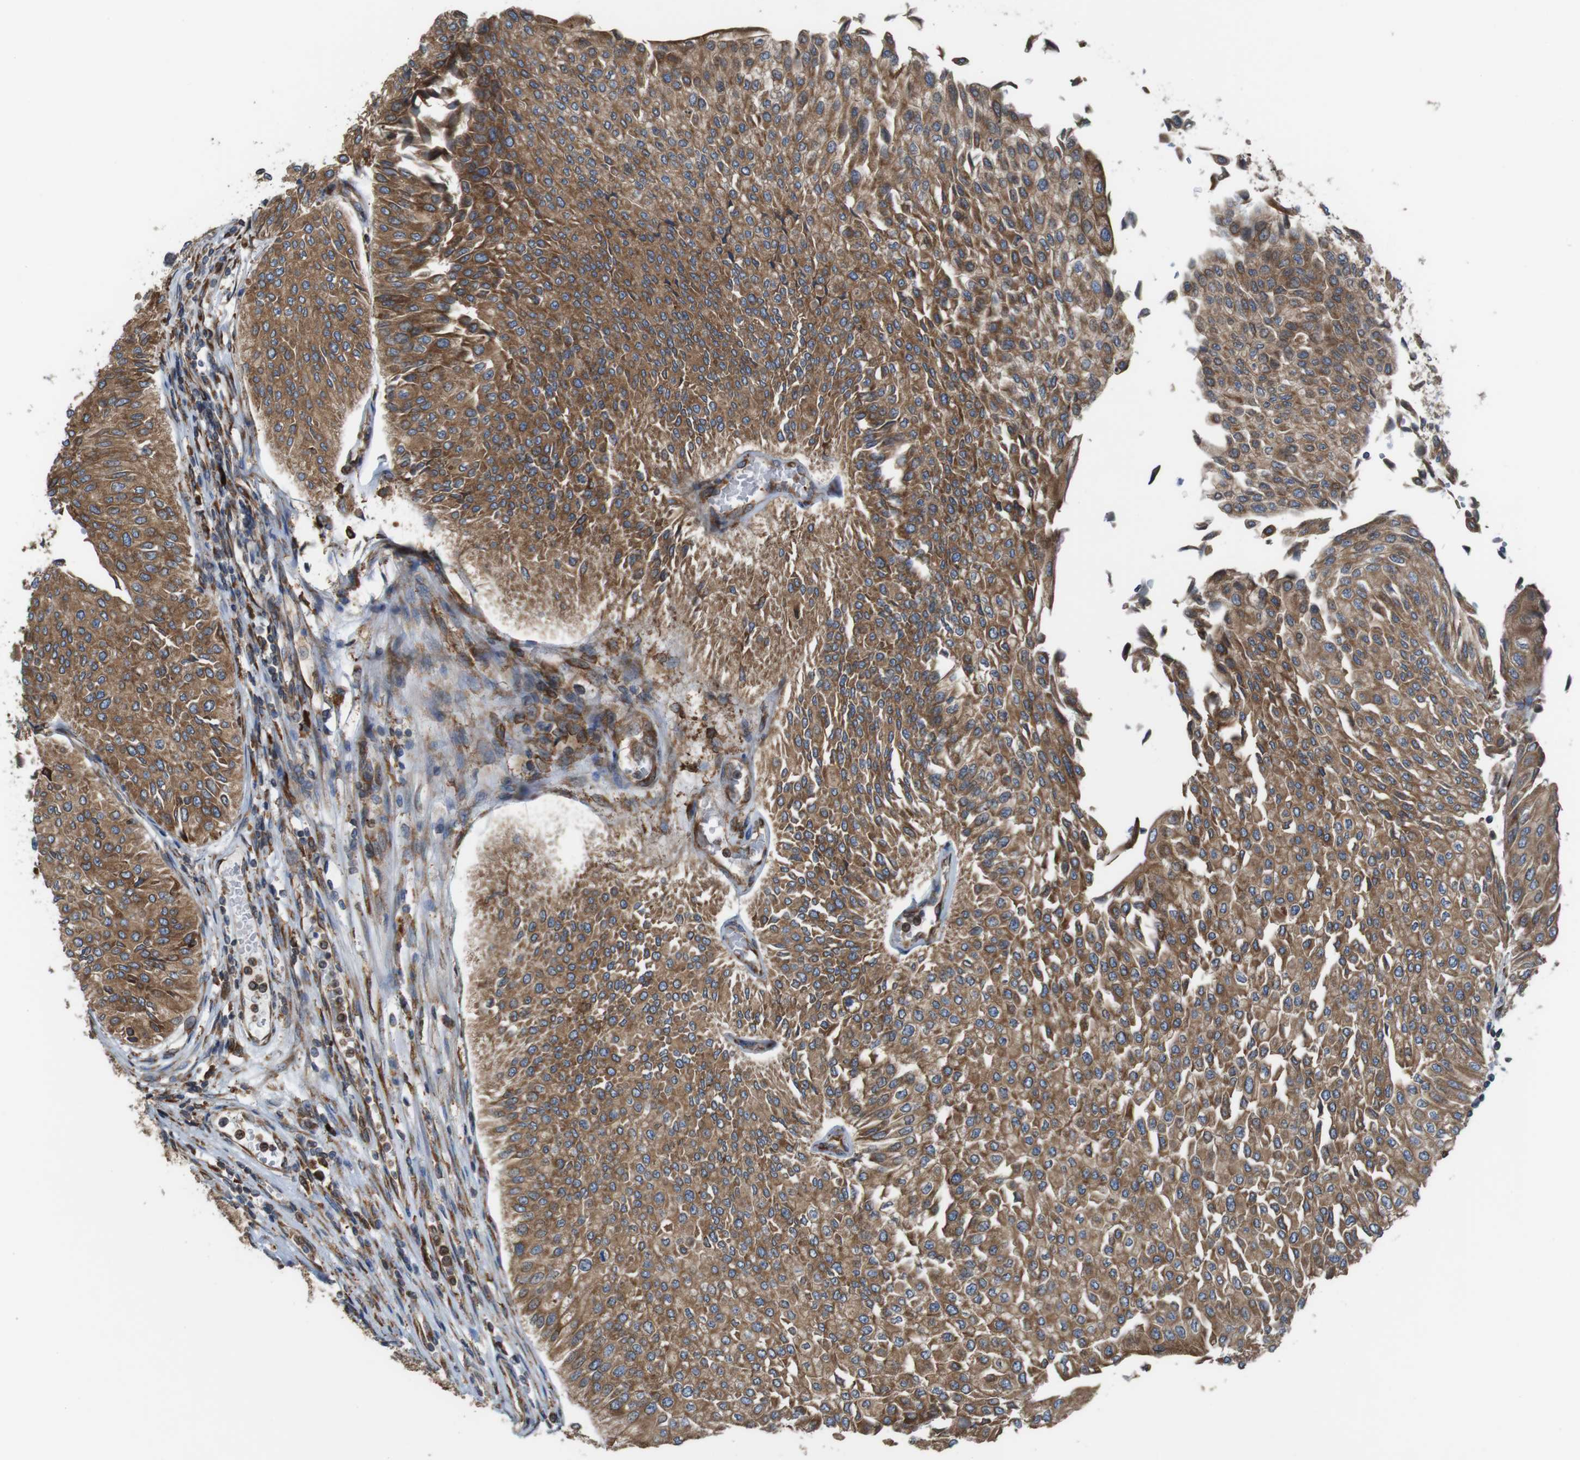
{"staining": {"intensity": "moderate", "quantity": ">75%", "location": "cytoplasmic/membranous"}, "tissue": "urothelial cancer", "cell_type": "Tumor cells", "image_type": "cancer", "snomed": [{"axis": "morphology", "description": "Urothelial carcinoma, Low grade"}, {"axis": "topography", "description": "Urinary bladder"}], "caption": "High-power microscopy captured an immunohistochemistry (IHC) micrograph of urothelial carcinoma (low-grade), revealing moderate cytoplasmic/membranous staining in approximately >75% of tumor cells.", "gene": "UGGT1", "patient": {"sex": "male", "age": 67}}